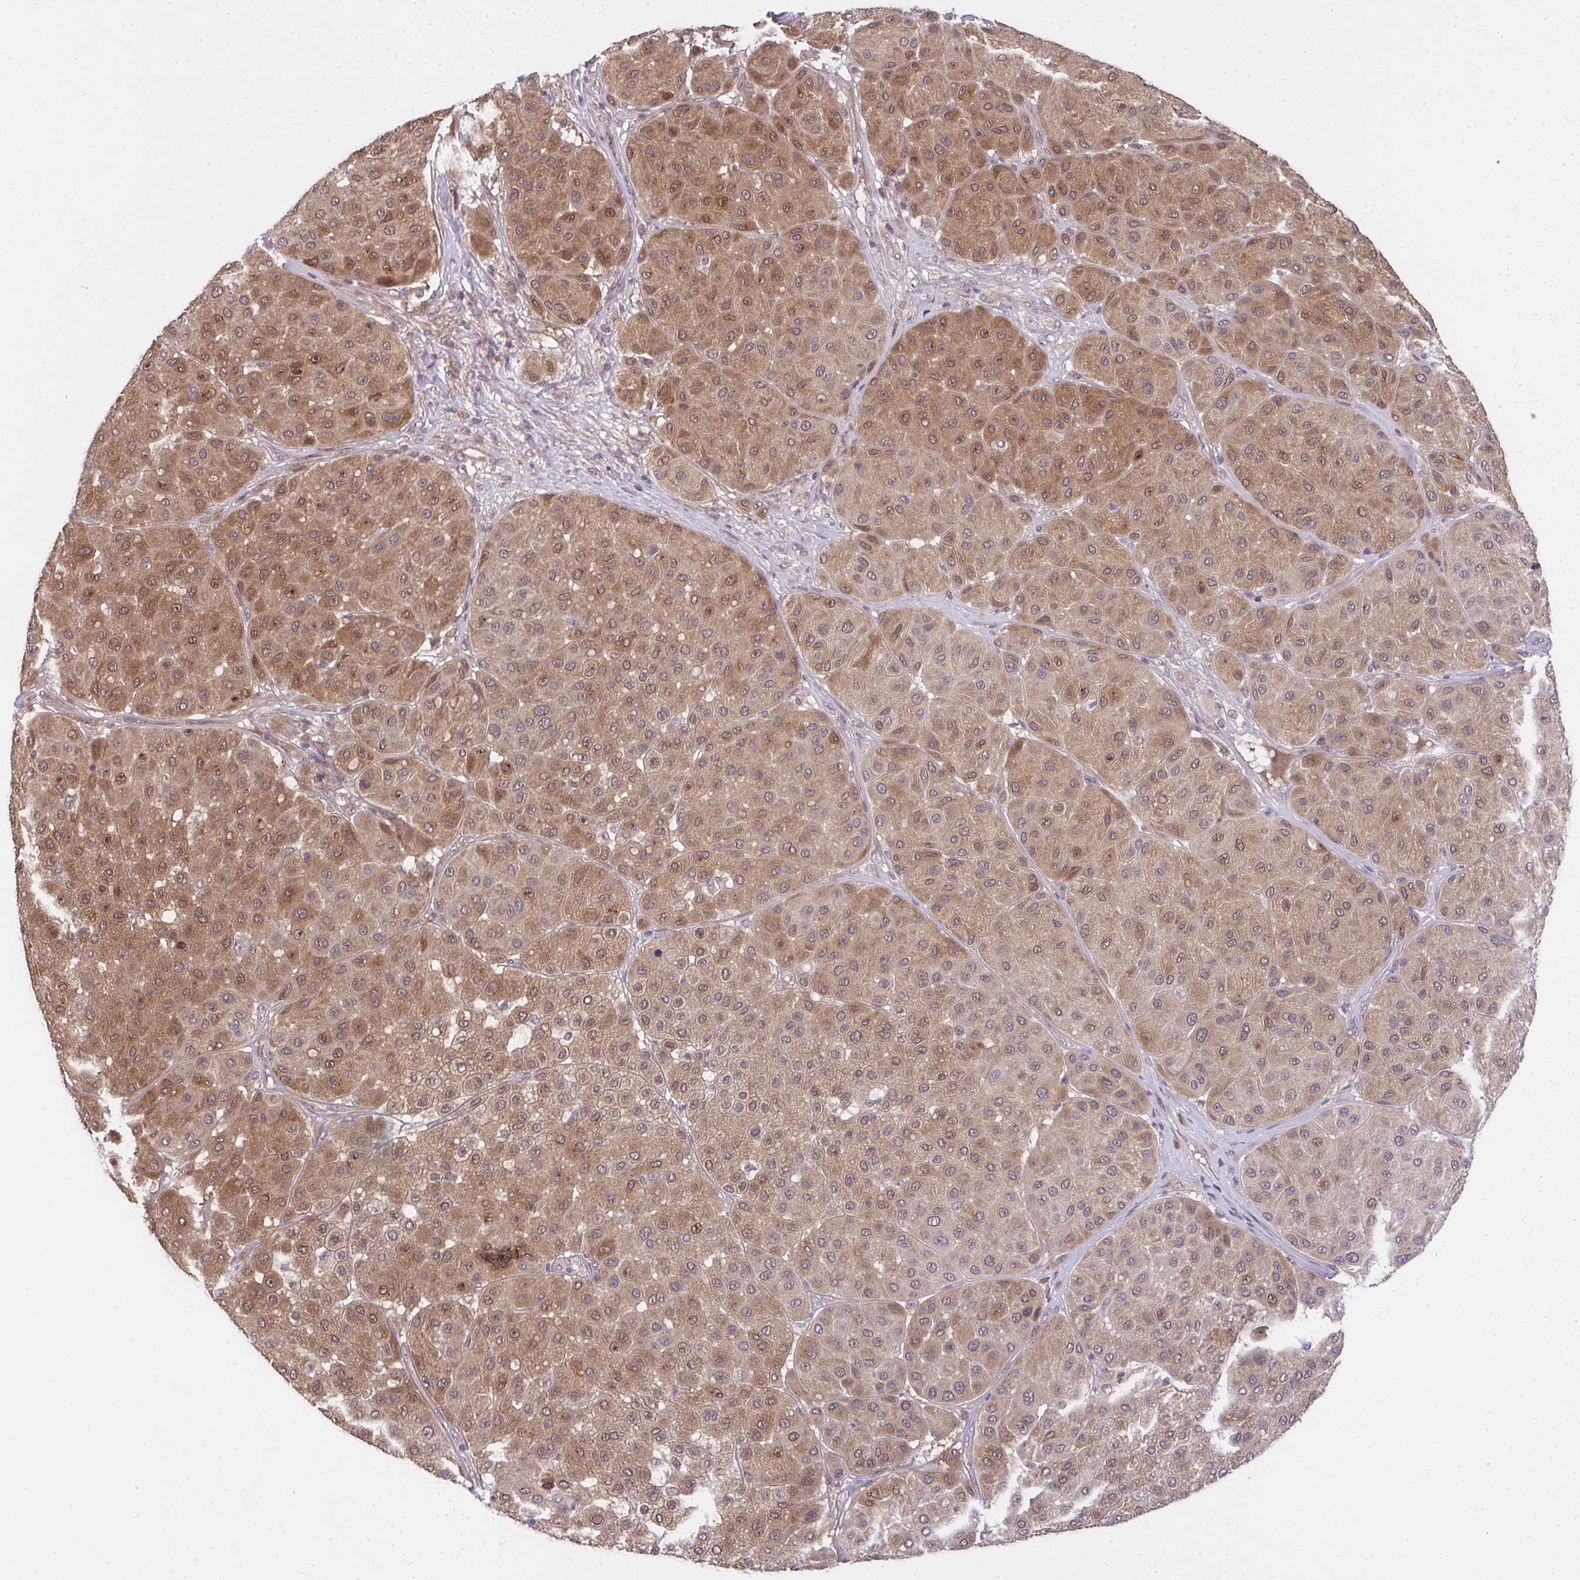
{"staining": {"intensity": "moderate", "quantity": ">75%", "location": "cytoplasmic/membranous,nuclear"}, "tissue": "melanoma", "cell_type": "Tumor cells", "image_type": "cancer", "snomed": [{"axis": "morphology", "description": "Malignant melanoma, Metastatic site"}, {"axis": "topography", "description": "Smooth muscle"}], "caption": "A histopathology image showing moderate cytoplasmic/membranous and nuclear positivity in about >75% of tumor cells in melanoma, as visualized by brown immunohistochemical staining.", "gene": "RDH14", "patient": {"sex": "male", "age": 41}}